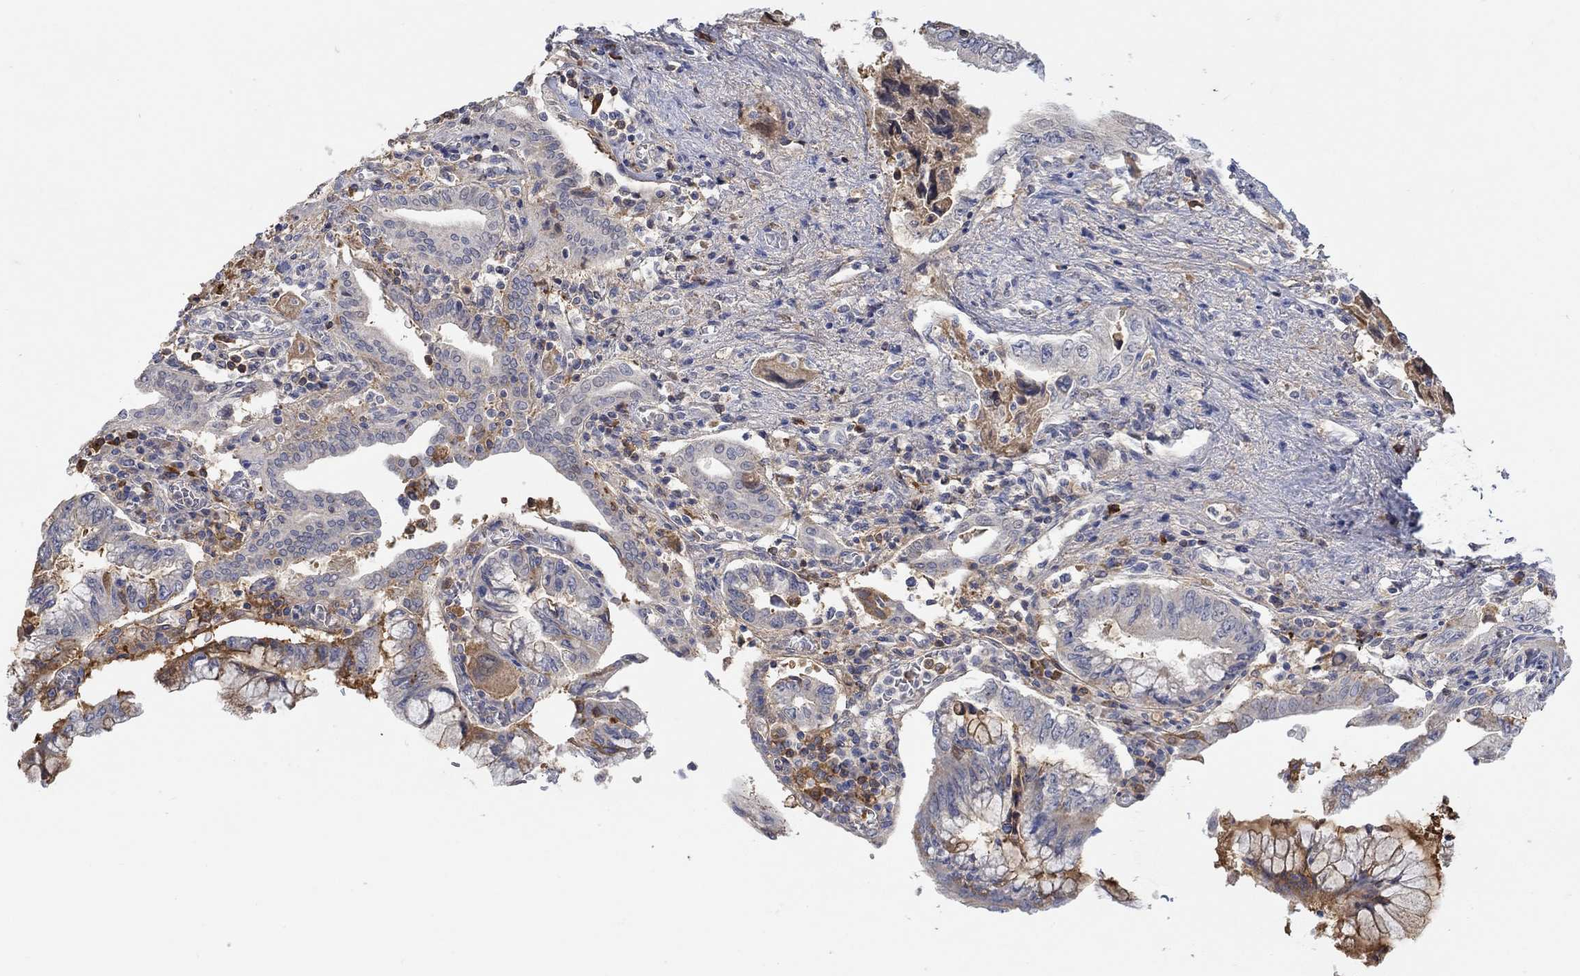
{"staining": {"intensity": "weak", "quantity": "<25%", "location": "cytoplasmic/membranous"}, "tissue": "pancreatic cancer", "cell_type": "Tumor cells", "image_type": "cancer", "snomed": [{"axis": "morphology", "description": "Adenocarcinoma, NOS"}, {"axis": "topography", "description": "Pancreas"}], "caption": "A high-resolution photomicrograph shows immunohistochemistry staining of pancreatic cancer (adenocarcinoma), which shows no significant expression in tumor cells. (DAB IHC with hematoxylin counter stain).", "gene": "MSTN", "patient": {"sex": "female", "age": 73}}